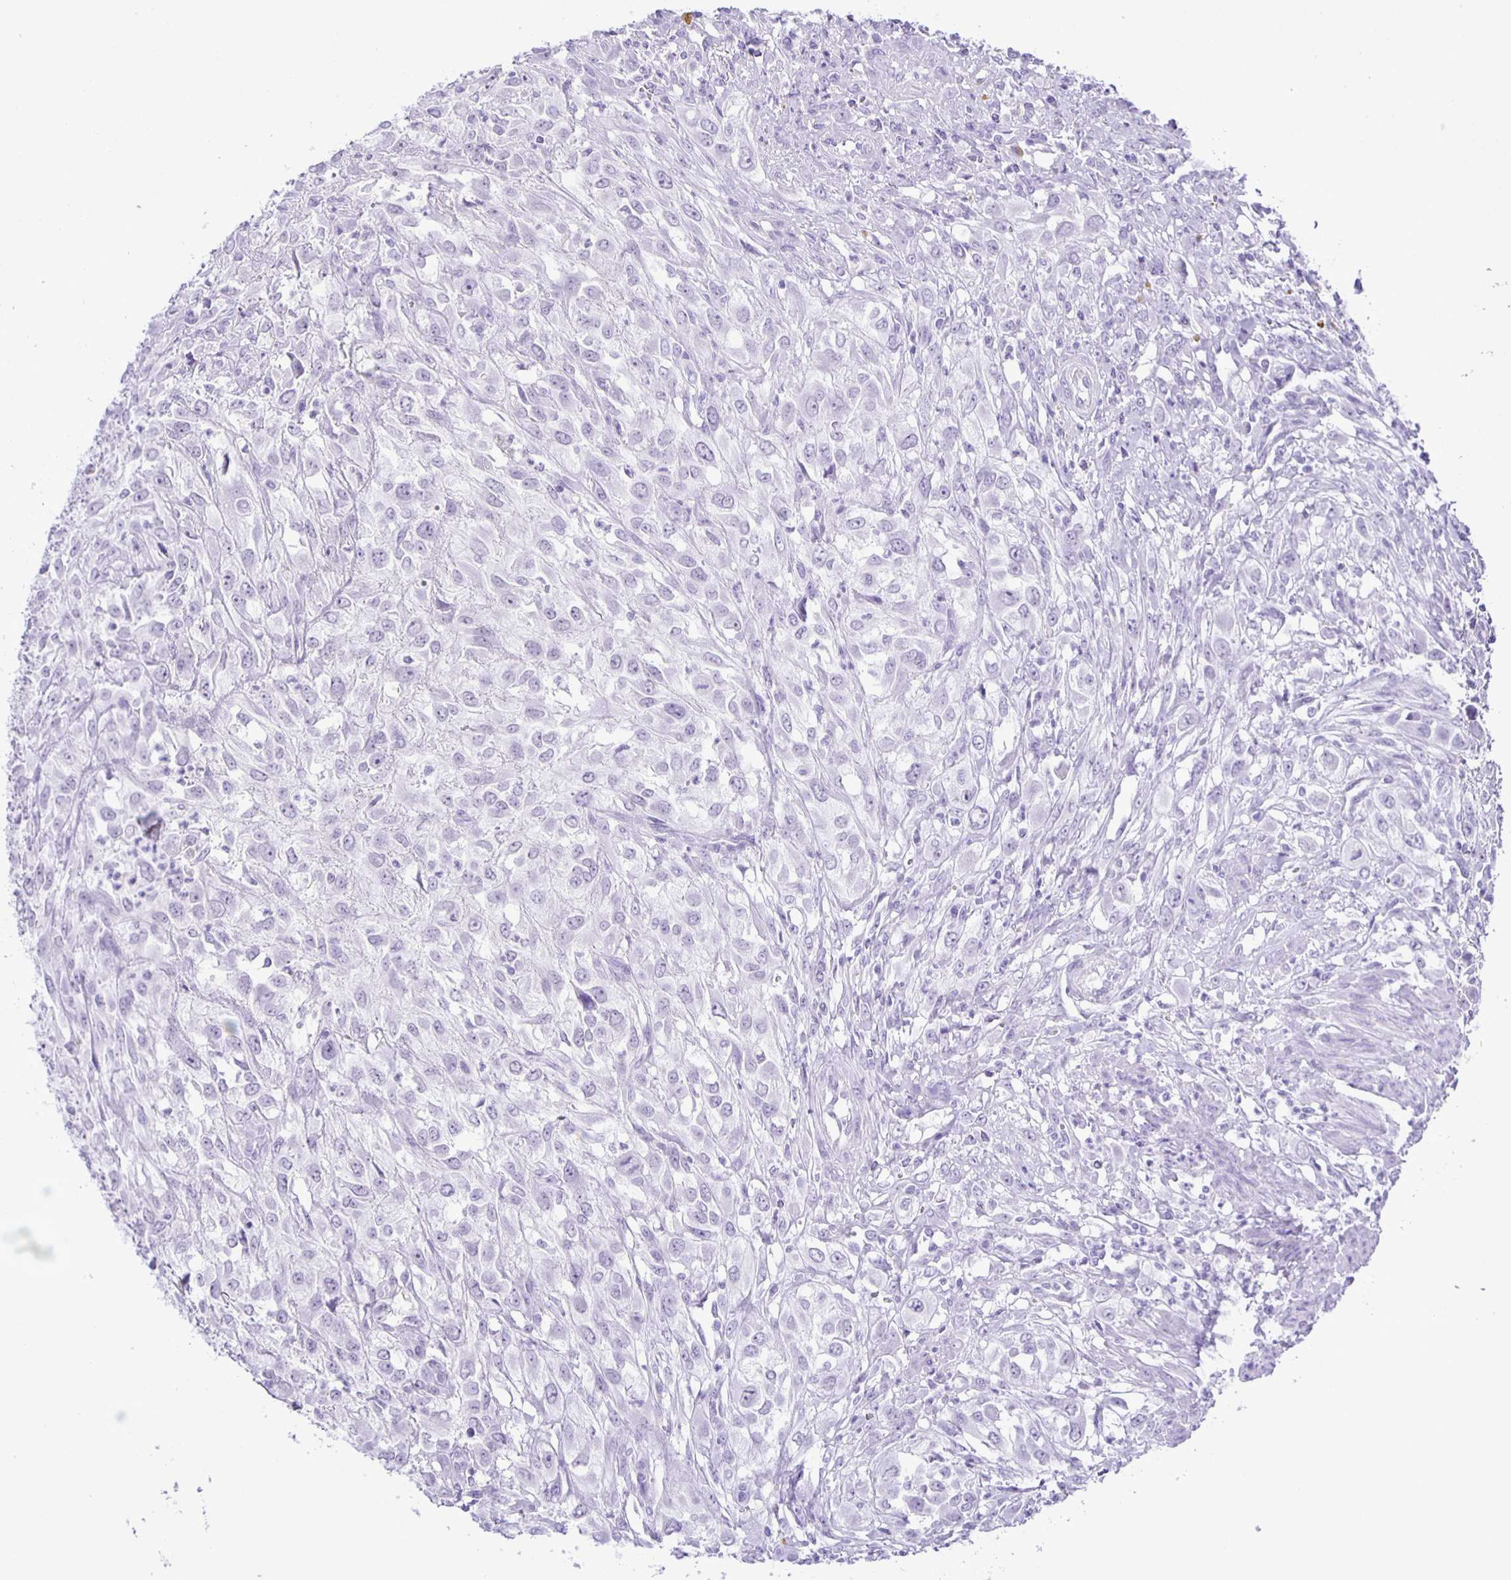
{"staining": {"intensity": "negative", "quantity": "none", "location": "none"}, "tissue": "urothelial cancer", "cell_type": "Tumor cells", "image_type": "cancer", "snomed": [{"axis": "morphology", "description": "Urothelial carcinoma, High grade"}, {"axis": "topography", "description": "Urinary bladder"}], "caption": "Immunohistochemistry photomicrograph of urothelial cancer stained for a protein (brown), which reveals no staining in tumor cells.", "gene": "EZHIP", "patient": {"sex": "male", "age": 67}}